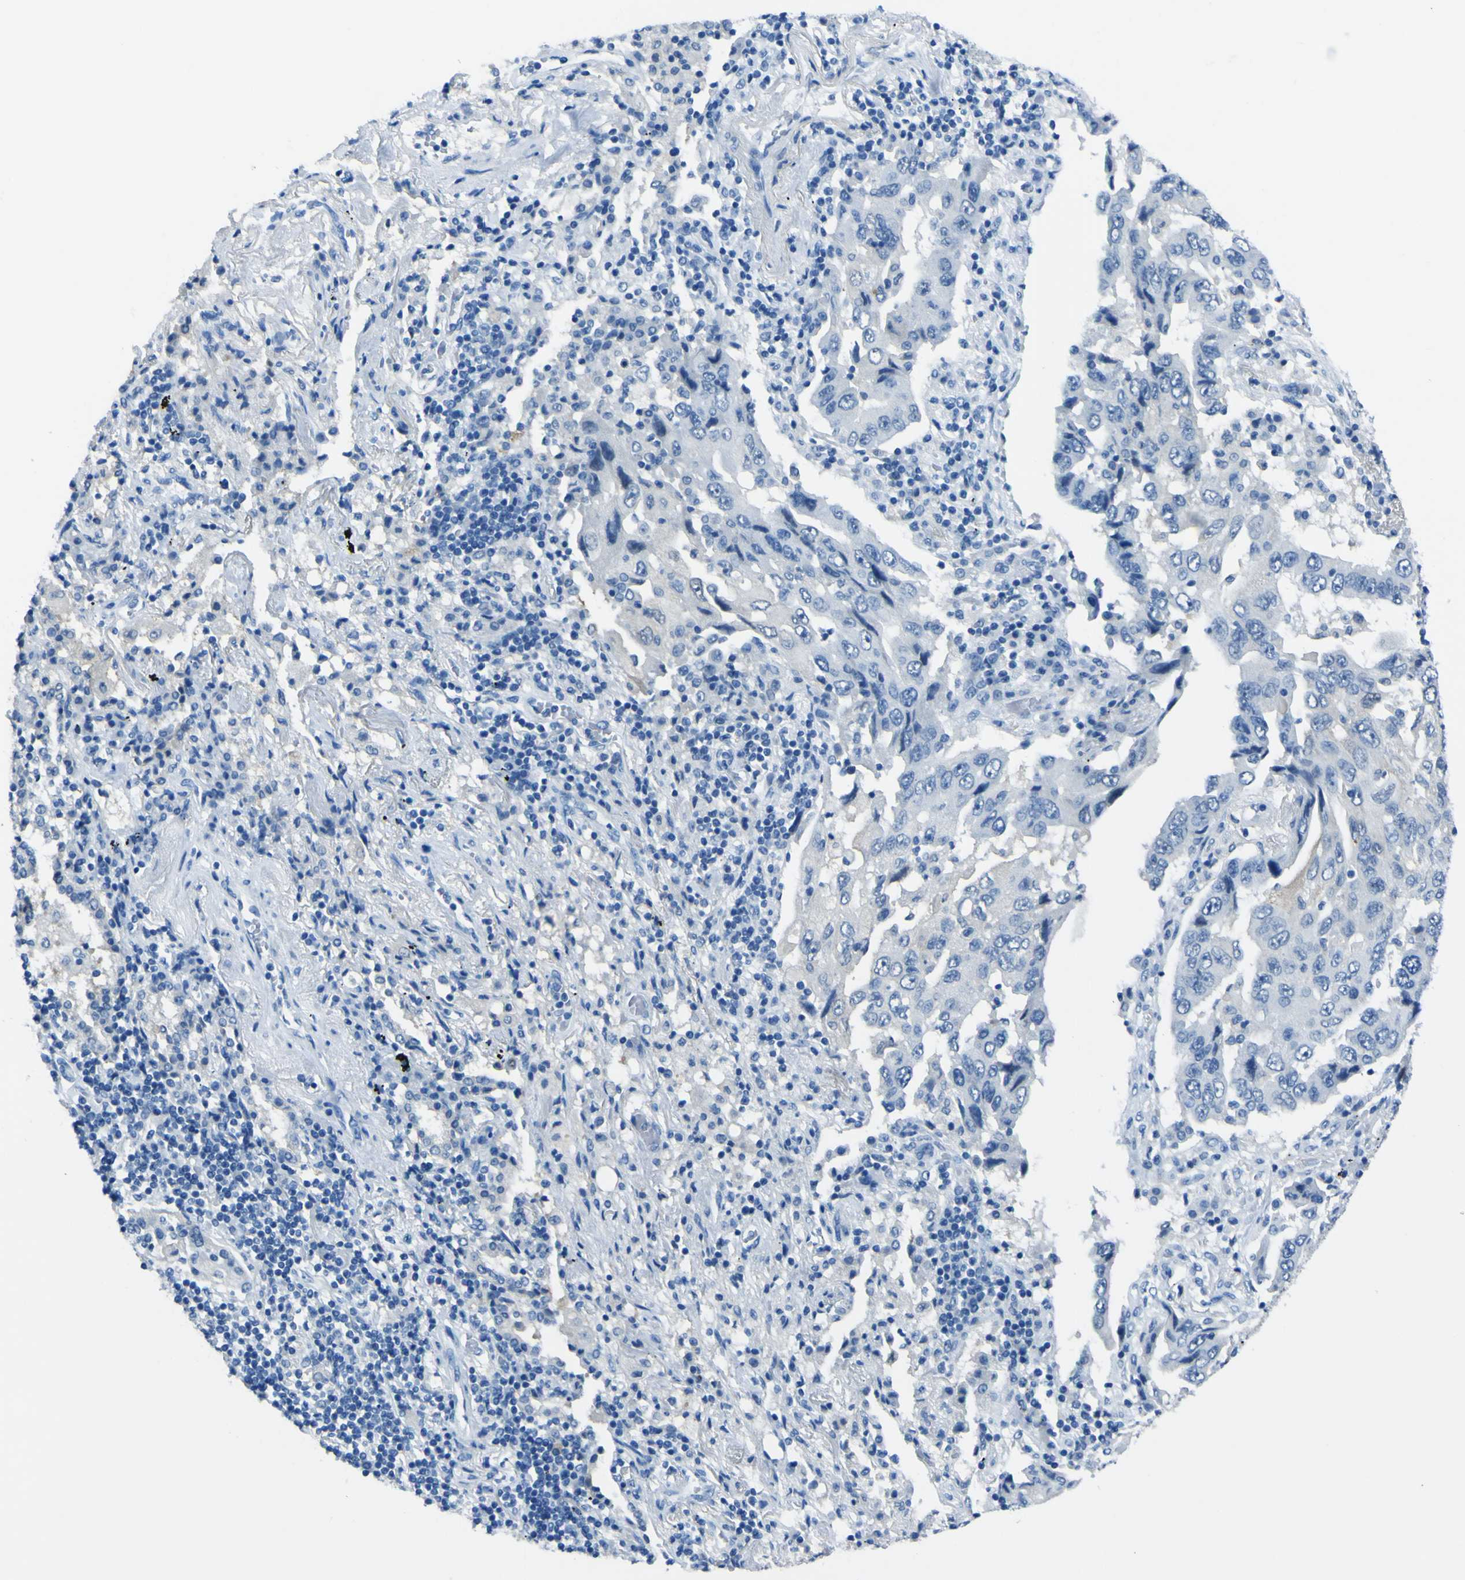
{"staining": {"intensity": "negative", "quantity": "none", "location": "none"}, "tissue": "lung cancer", "cell_type": "Tumor cells", "image_type": "cancer", "snomed": [{"axis": "morphology", "description": "Adenocarcinoma, NOS"}, {"axis": "topography", "description": "Lung"}], "caption": "DAB immunohistochemical staining of lung adenocarcinoma demonstrates no significant staining in tumor cells.", "gene": "PHKG1", "patient": {"sex": "female", "age": 65}}